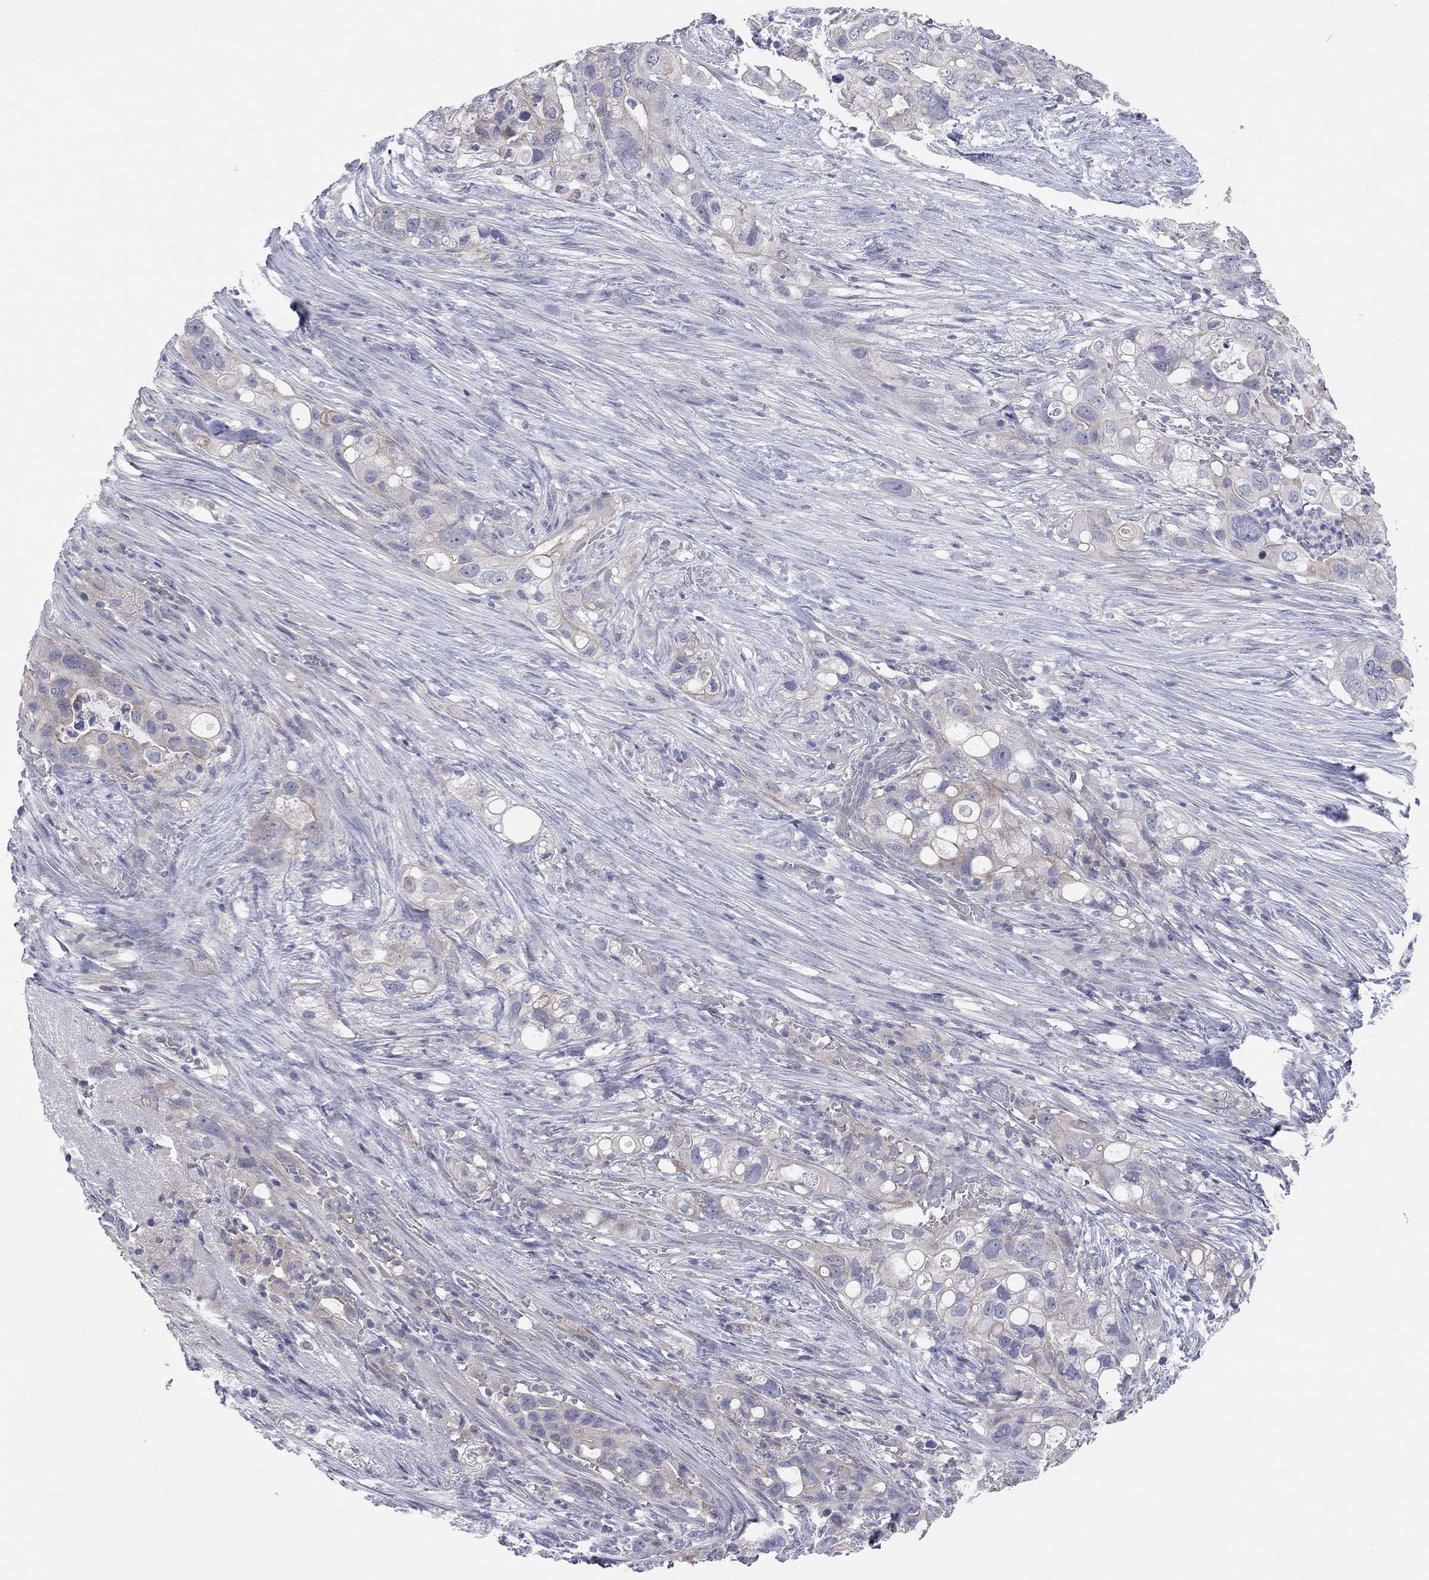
{"staining": {"intensity": "weak", "quantity": "25%-75%", "location": "cytoplasmic/membranous"}, "tissue": "pancreatic cancer", "cell_type": "Tumor cells", "image_type": "cancer", "snomed": [{"axis": "morphology", "description": "Adenocarcinoma, NOS"}, {"axis": "topography", "description": "Pancreas"}], "caption": "A high-resolution photomicrograph shows IHC staining of pancreatic cancer (adenocarcinoma), which reveals weak cytoplasmic/membranous positivity in about 25%-75% of tumor cells.", "gene": "KCNB1", "patient": {"sex": "female", "age": 72}}